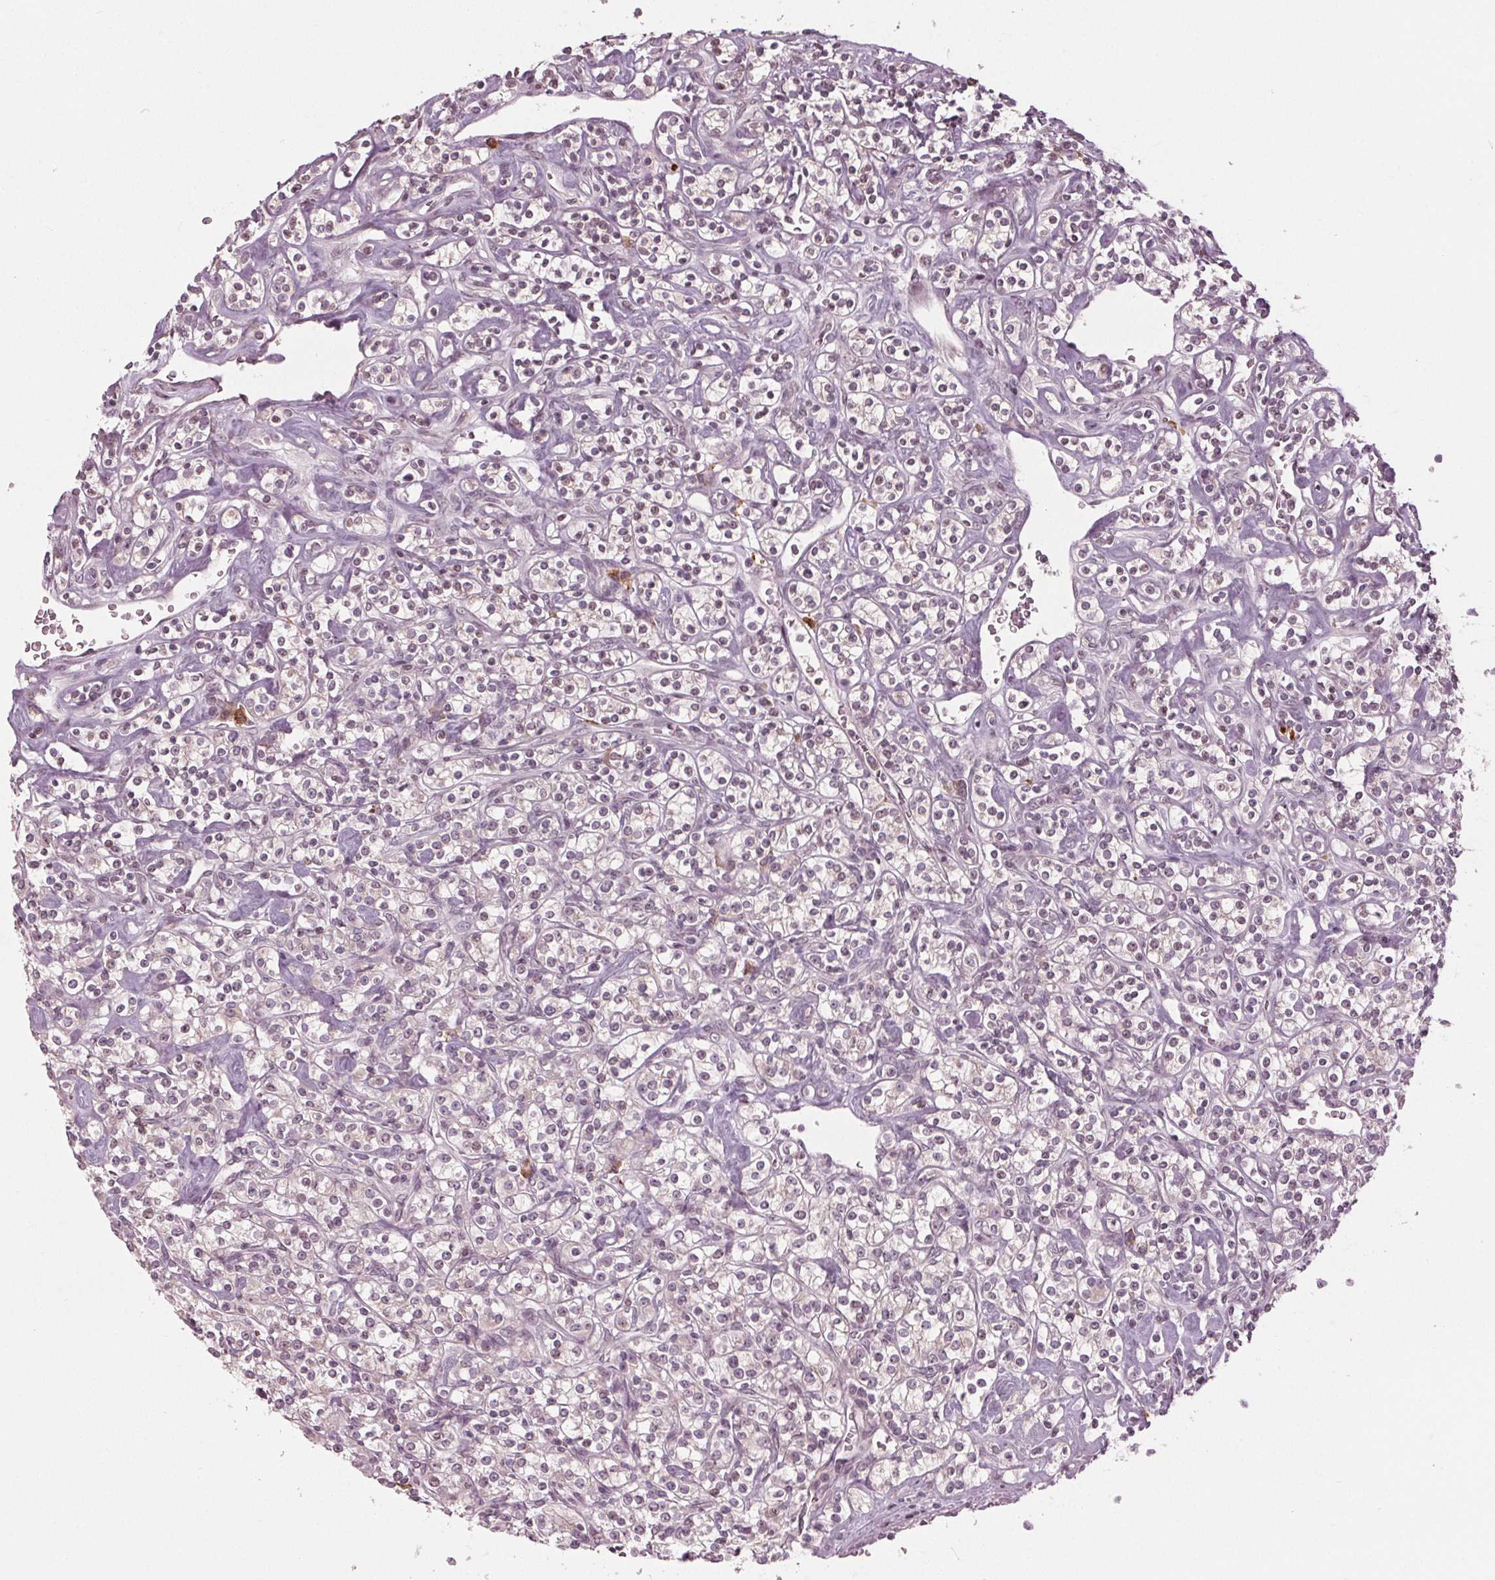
{"staining": {"intensity": "negative", "quantity": "none", "location": "none"}, "tissue": "renal cancer", "cell_type": "Tumor cells", "image_type": "cancer", "snomed": [{"axis": "morphology", "description": "Adenocarcinoma, NOS"}, {"axis": "topography", "description": "Kidney"}], "caption": "Tumor cells are negative for brown protein staining in renal adenocarcinoma. Brightfield microscopy of immunohistochemistry (IHC) stained with DAB (3,3'-diaminobenzidine) (brown) and hematoxylin (blue), captured at high magnification.", "gene": "CXCL16", "patient": {"sex": "male", "age": 77}}